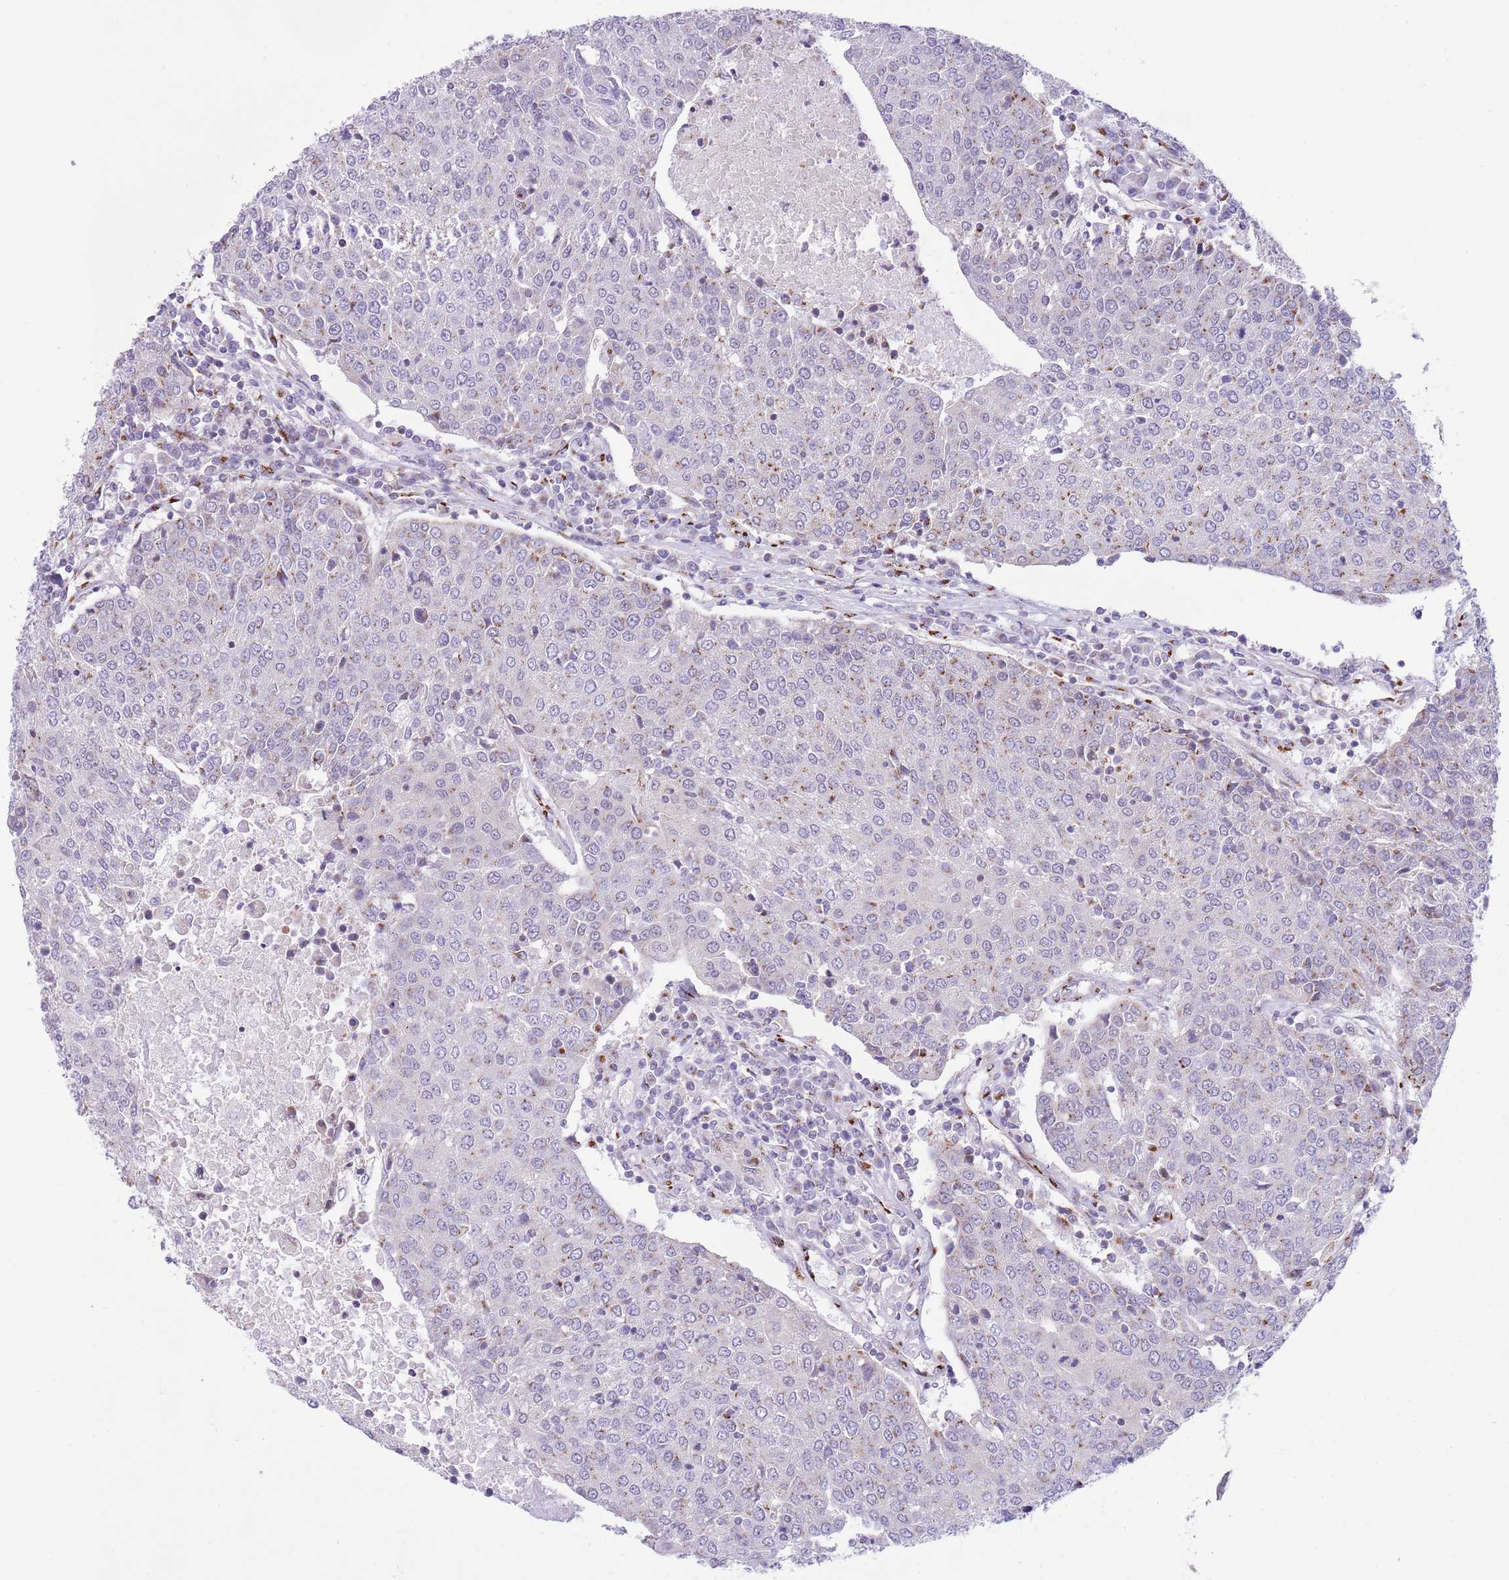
{"staining": {"intensity": "moderate", "quantity": "<25%", "location": "cytoplasmic/membranous"}, "tissue": "urothelial cancer", "cell_type": "Tumor cells", "image_type": "cancer", "snomed": [{"axis": "morphology", "description": "Urothelial carcinoma, High grade"}, {"axis": "topography", "description": "Urinary bladder"}], "caption": "Immunohistochemical staining of urothelial carcinoma (high-grade) reveals moderate cytoplasmic/membranous protein staining in approximately <25% of tumor cells. (brown staining indicates protein expression, while blue staining denotes nuclei).", "gene": "C20orf96", "patient": {"sex": "female", "age": 85}}